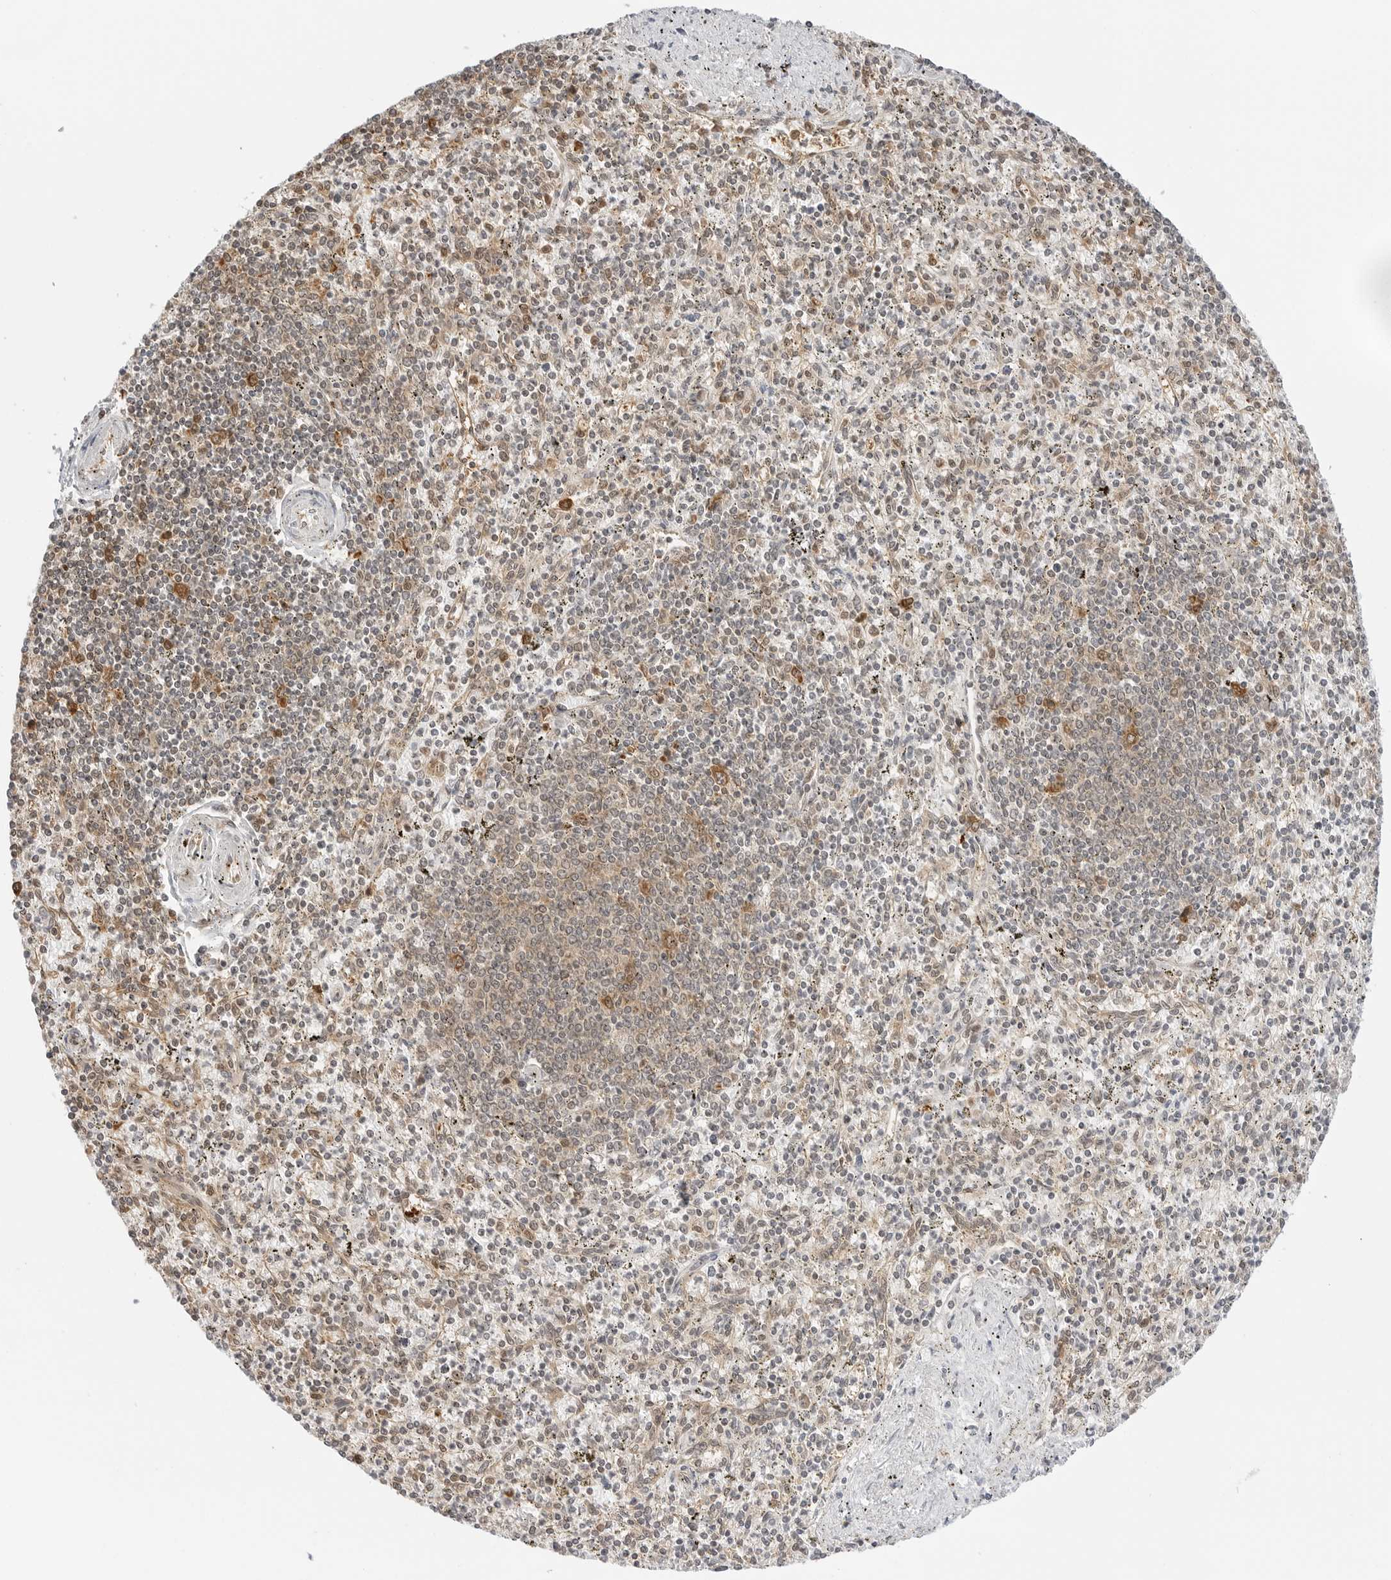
{"staining": {"intensity": "weak", "quantity": "25%-75%", "location": "nuclear"}, "tissue": "spleen", "cell_type": "Cells in red pulp", "image_type": "normal", "snomed": [{"axis": "morphology", "description": "Normal tissue, NOS"}, {"axis": "topography", "description": "Spleen"}], "caption": "Immunohistochemical staining of unremarkable human spleen shows low levels of weak nuclear staining in approximately 25%-75% of cells in red pulp.", "gene": "NUDC", "patient": {"sex": "male", "age": 72}}